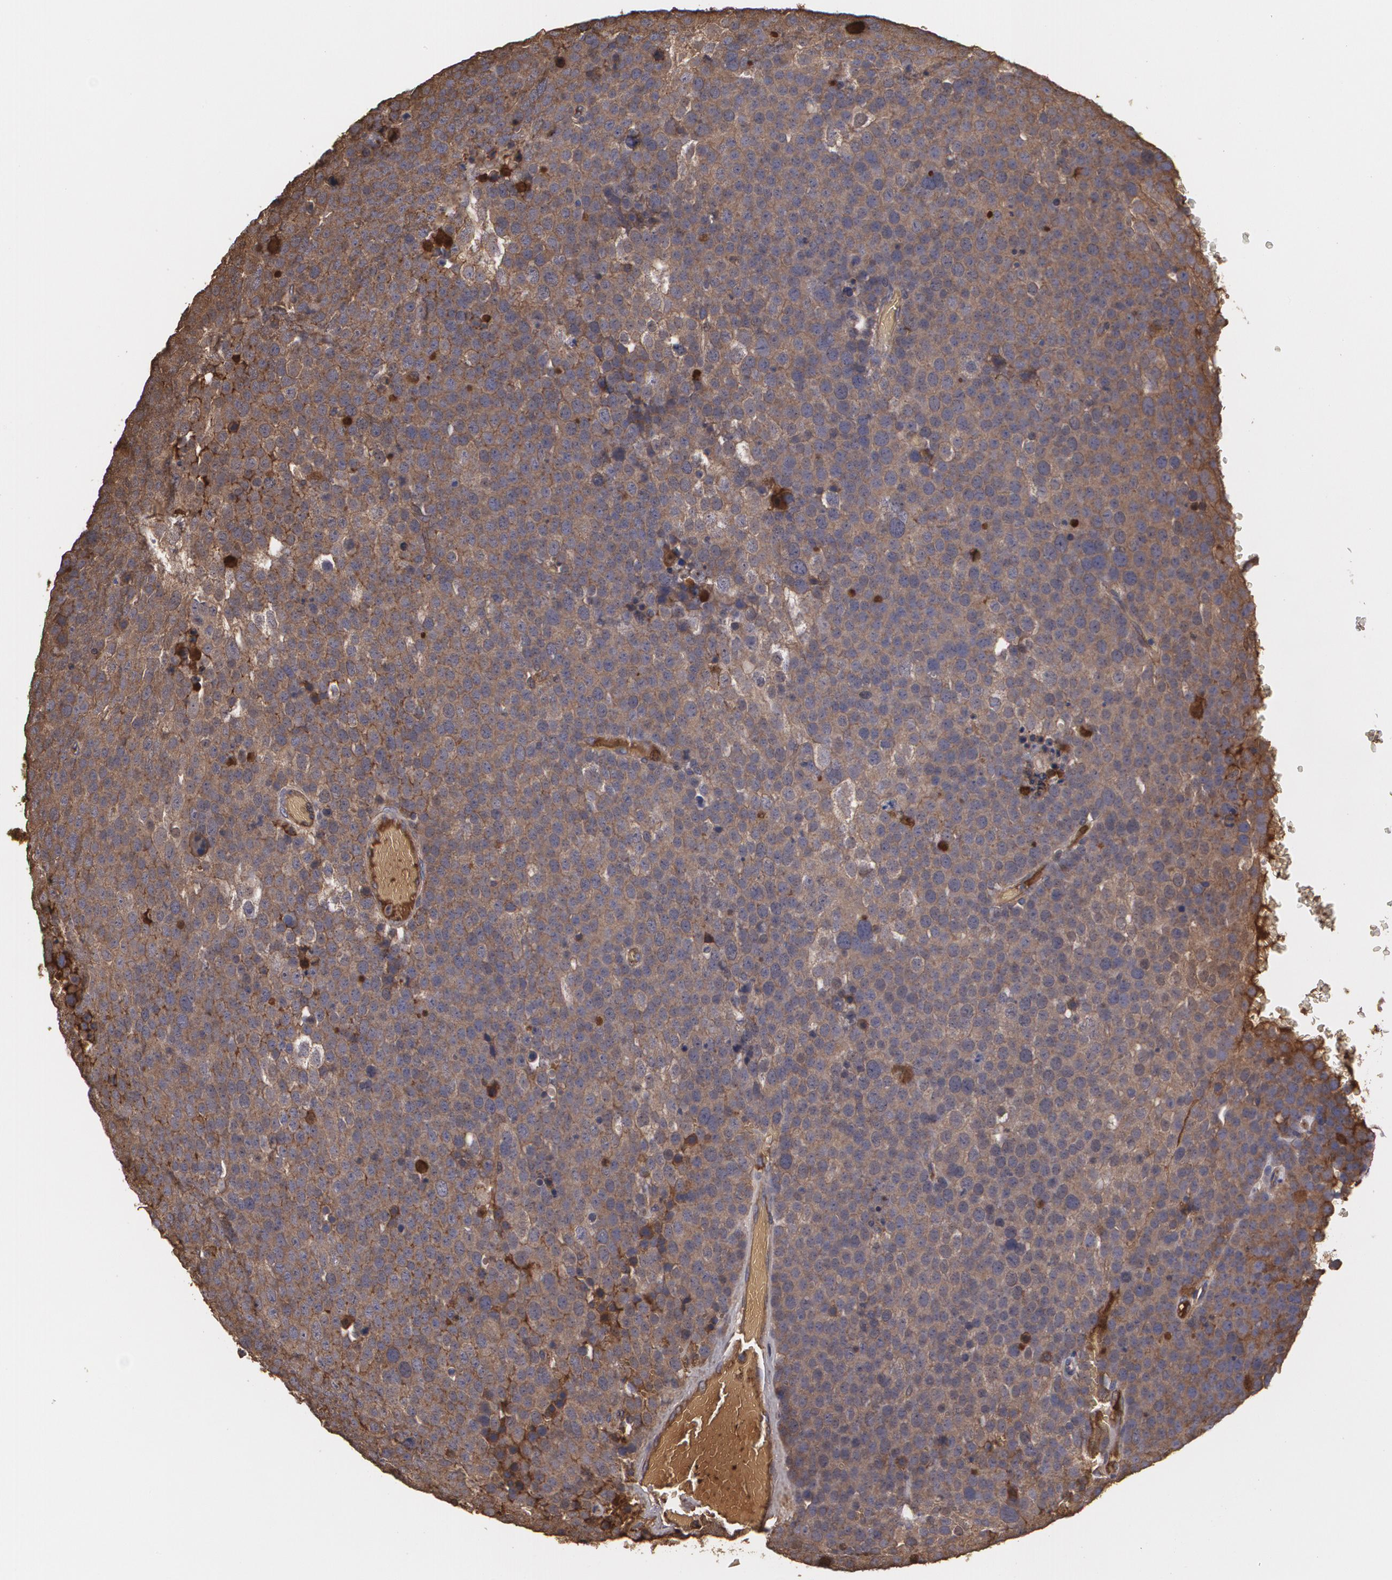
{"staining": {"intensity": "moderate", "quantity": ">75%", "location": "cytoplasmic/membranous"}, "tissue": "testis cancer", "cell_type": "Tumor cells", "image_type": "cancer", "snomed": [{"axis": "morphology", "description": "Seminoma, NOS"}, {"axis": "topography", "description": "Testis"}], "caption": "This image displays immunohistochemistry staining of human testis seminoma, with medium moderate cytoplasmic/membranous expression in approximately >75% of tumor cells.", "gene": "PON1", "patient": {"sex": "male", "age": 71}}